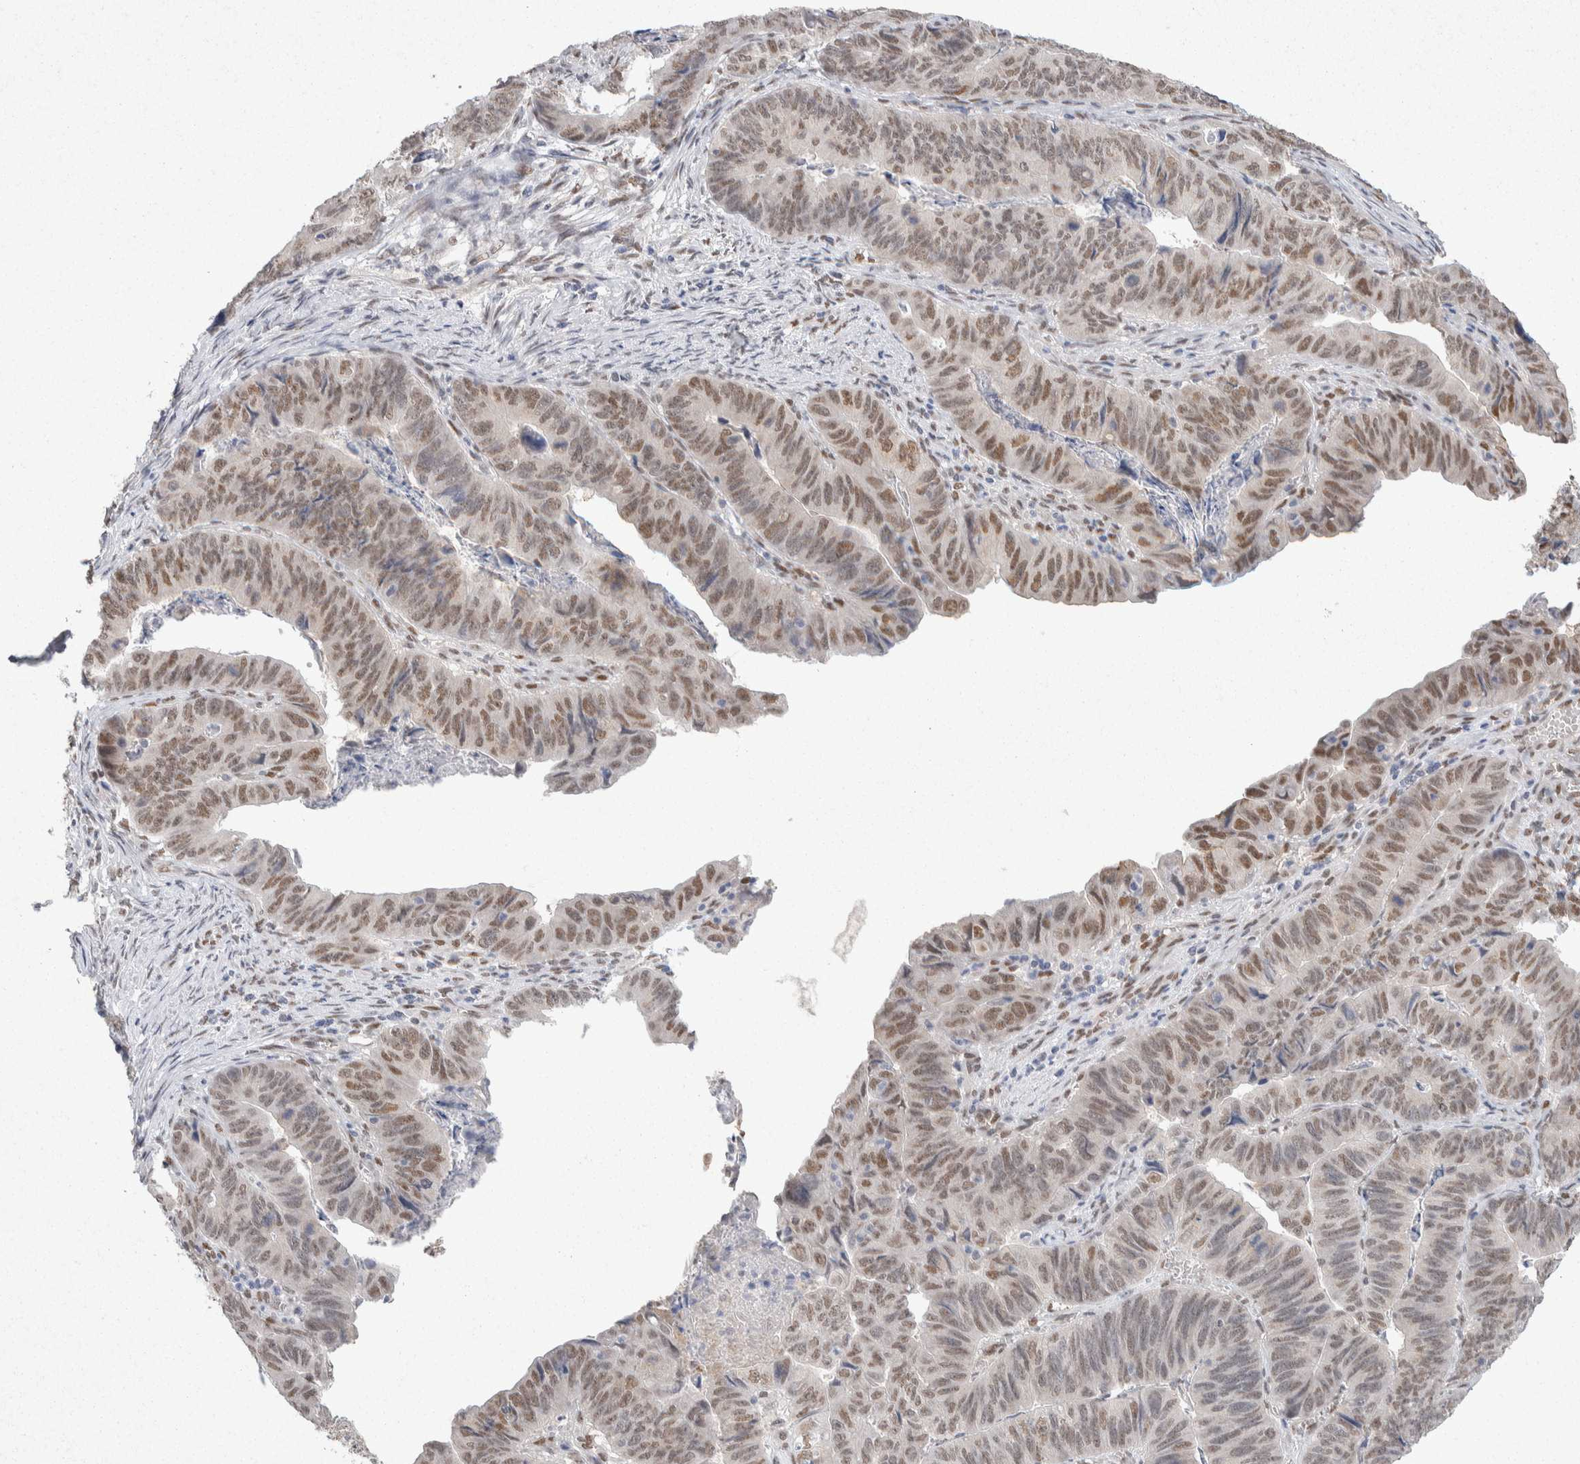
{"staining": {"intensity": "moderate", "quantity": ">75%", "location": "nuclear"}, "tissue": "stomach cancer", "cell_type": "Tumor cells", "image_type": "cancer", "snomed": [{"axis": "morphology", "description": "Adenocarcinoma, NOS"}, {"axis": "topography", "description": "Stomach, lower"}], "caption": "There is medium levels of moderate nuclear positivity in tumor cells of adenocarcinoma (stomach), as demonstrated by immunohistochemical staining (brown color).", "gene": "PRMT1", "patient": {"sex": "male", "age": 77}}